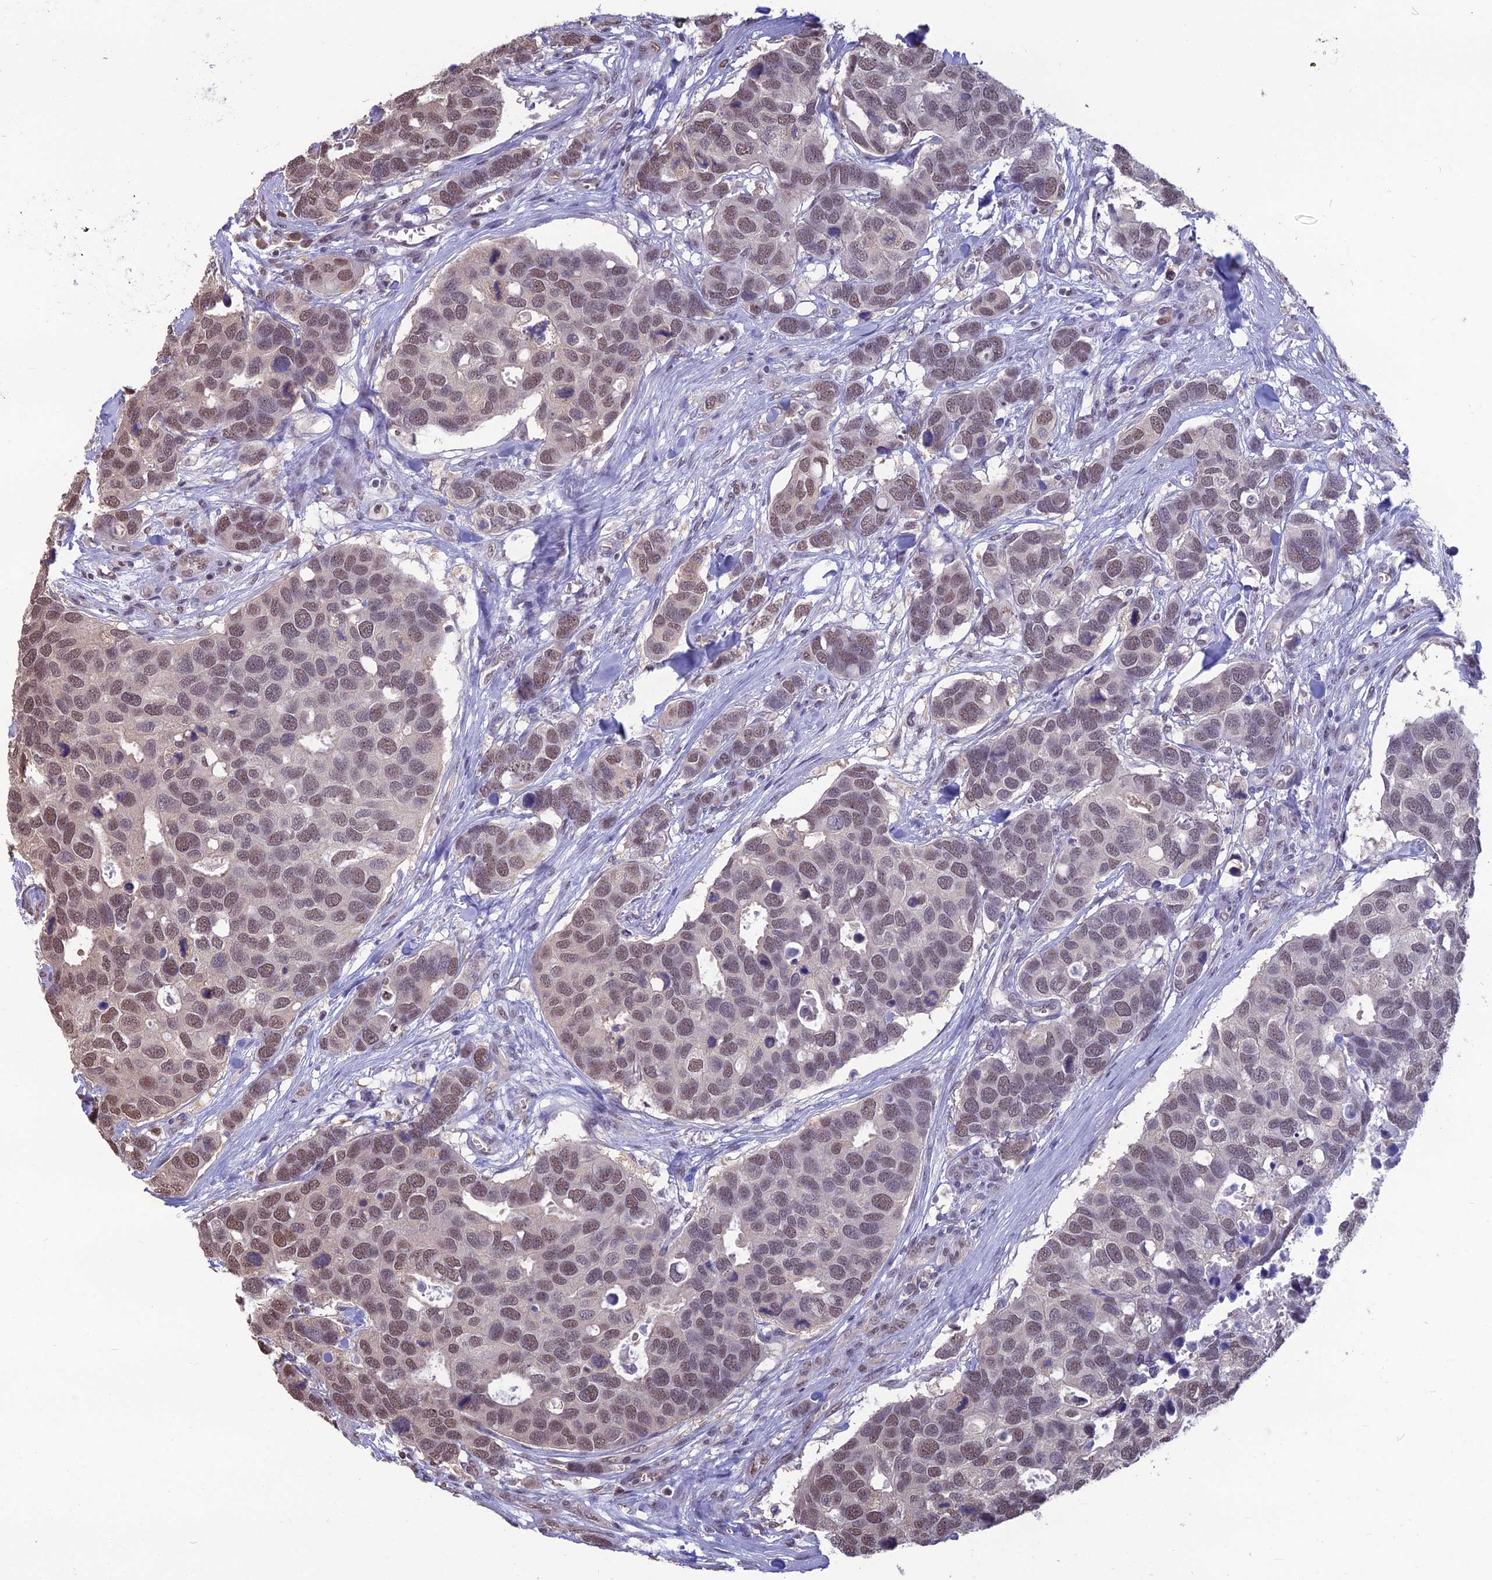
{"staining": {"intensity": "moderate", "quantity": "25%-75%", "location": "nuclear"}, "tissue": "breast cancer", "cell_type": "Tumor cells", "image_type": "cancer", "snomed": [{"axis": "morphology", "description": "Duct carcinoma"}, {"axis": "topography", "description": "Breast"}], "caption": "Immunohistochemistry of human invasive ductal carcinoma (breast) exhibits medium levels of moderate nuclear staining in about 25%-75% of tumor cells. The staining was performed using DAB (3,3'-diaminobenzidine) to visualize the protein expression in brown, while the nuclei were stained in blue with hematoxylin (Magnification: 20x).", "gene": "SRSF7", "patient": {"sex": "female", "age": 83}}